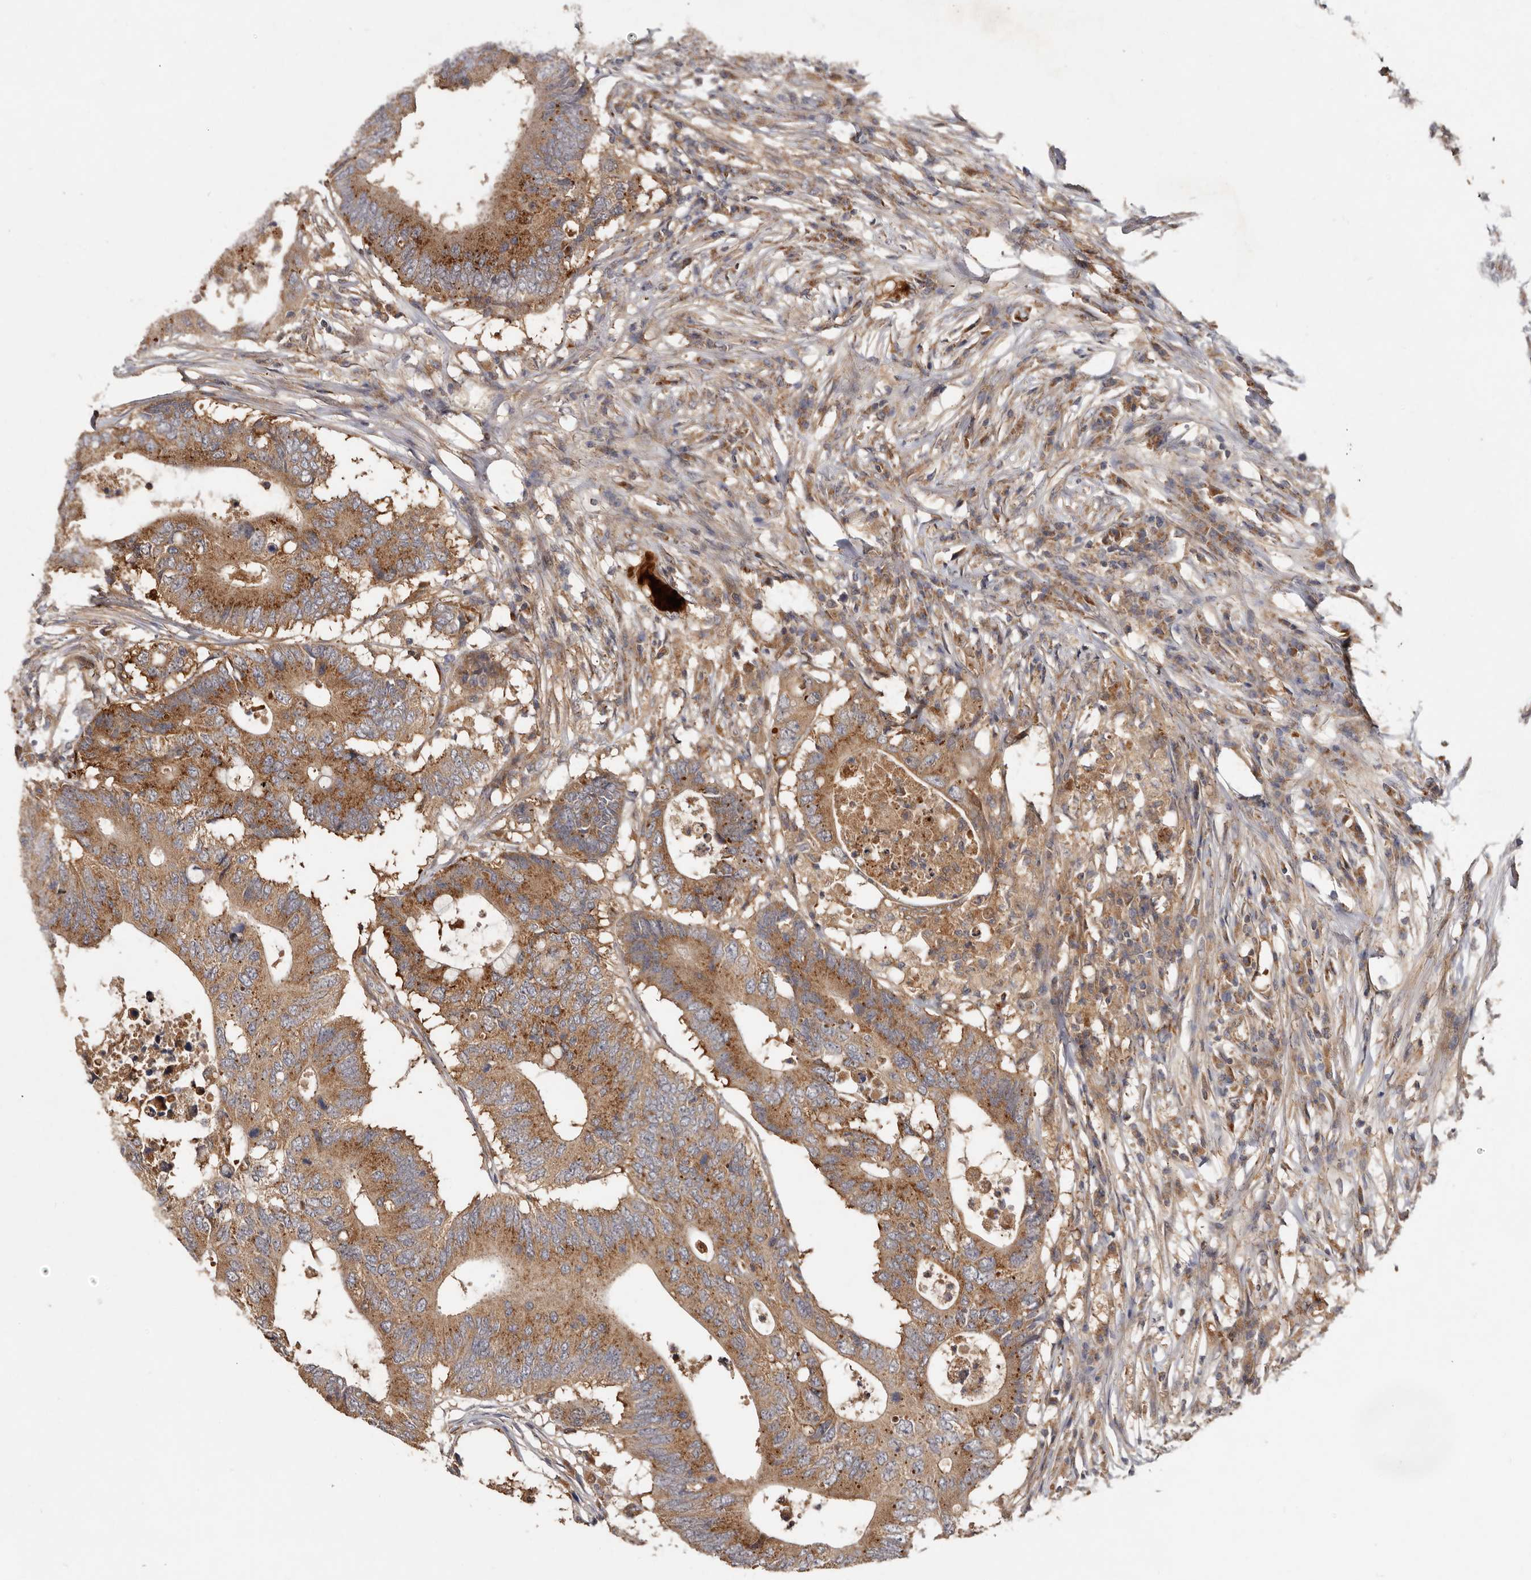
{"staining": {"intensity": "moderate", "quantity": ">75%", "location": "cytoplasmic/membranous"}, "tissue": "colorectal cancer", "cell_type": "Tumor cells", "image_type": "cancer", "snomed": [{"axis": "morphology", "description": "Adenocarcinoma, NOS"}, {"axis": "topography", "description": "Colon"}], "caption": "Protein staining demonstrates moderate cytoplasmic/membranous expression in approximately >75% of tumor cells in colorectal cancer.", "gene": "GOT1L1", "patient": {"sex": "male", "age": 71}}